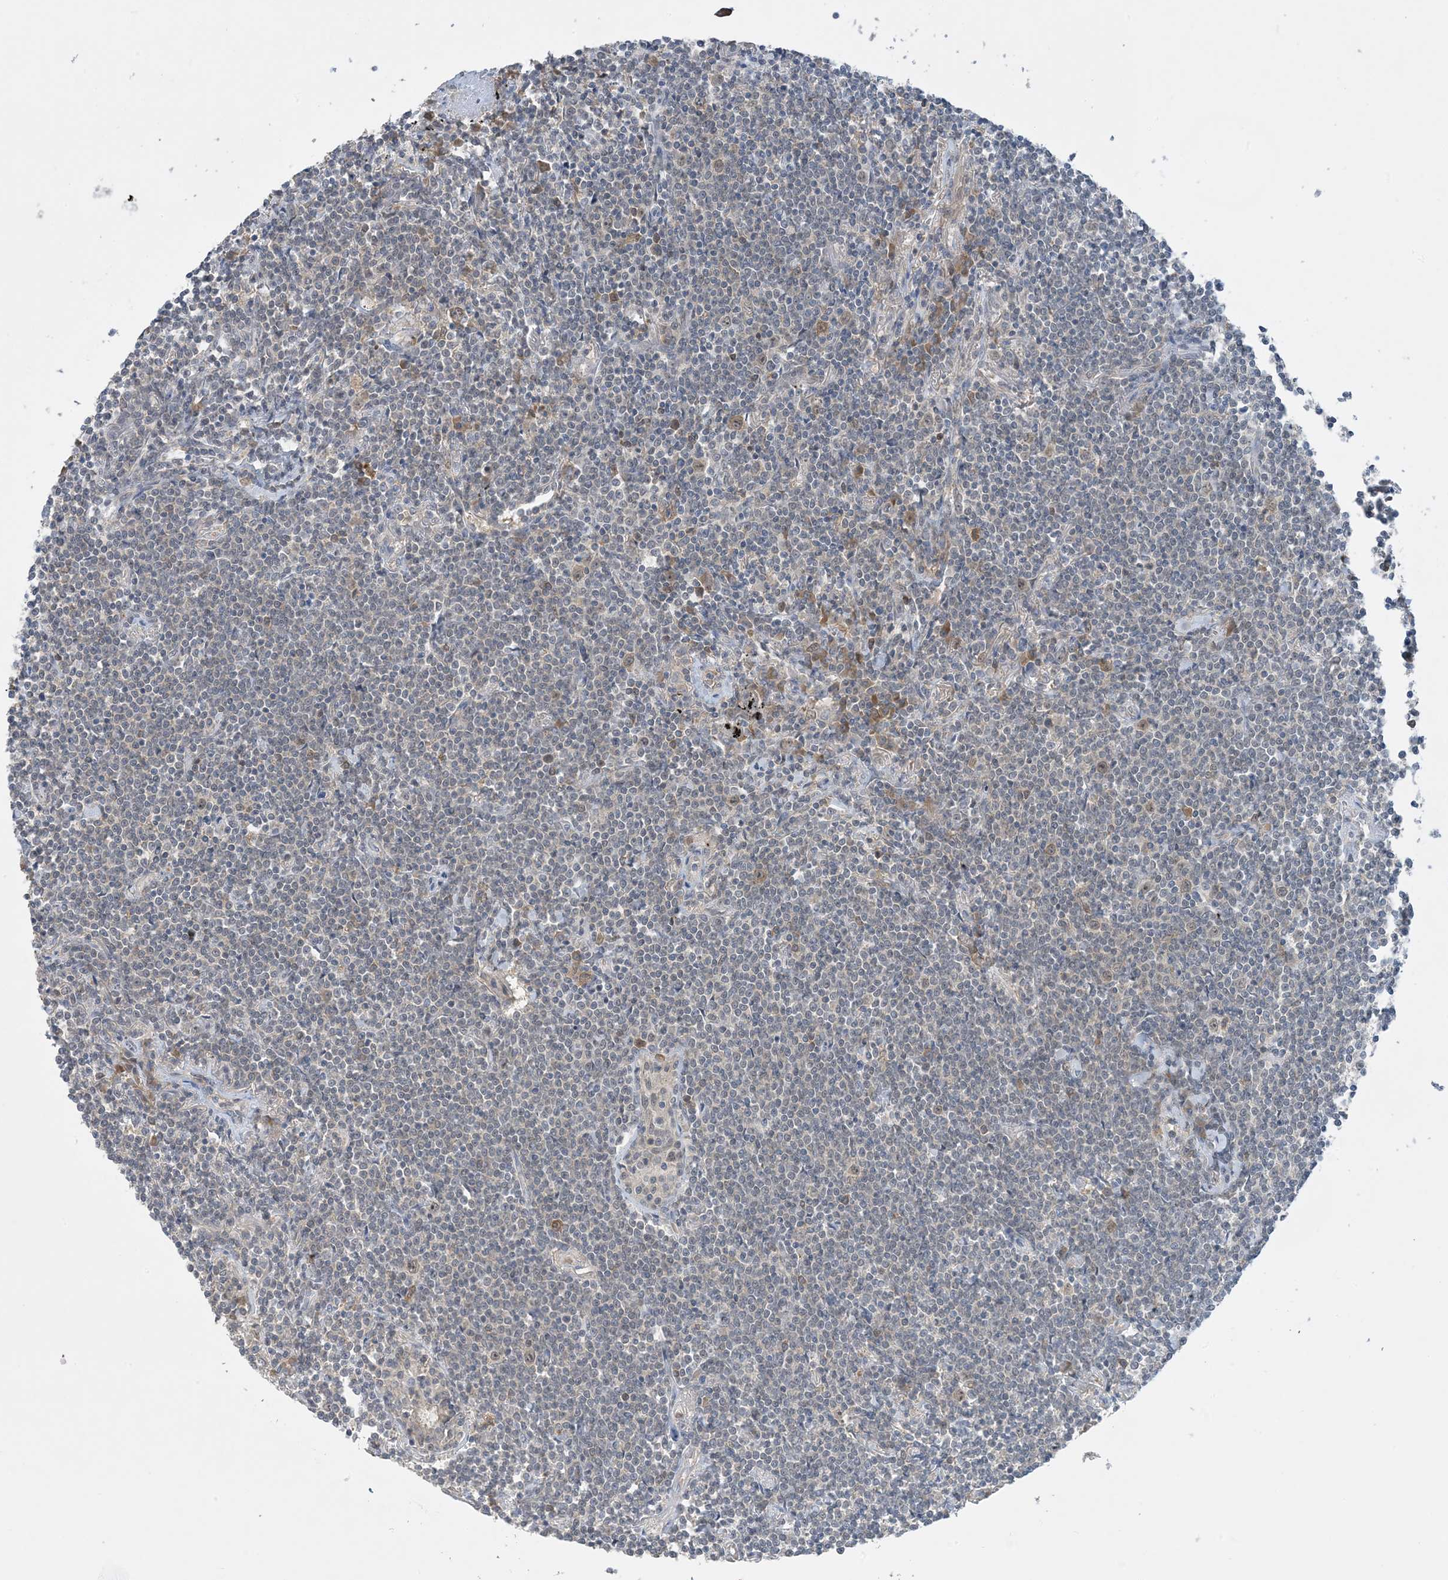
{"staining": {"intensity": "negative", "quantity": "none", "location": "none"}, "tissue": "lymphoma", "cell_type": "Tumor cells", "image_type": "cancer", "snomed": [{"axis": "morphology", "description": "Malignant lymphoma, non-Hodgkin's type, Low grade"}, {"axis": "topography", "description": "Lung"}], "caption": "A histopathology image of human low-grade malignant lymphoma, non-Hodgkin's type is negative for staining in tumor cells. (Stains: DAB (3,3'-diaminobenzidine) IHC with hematoxylin counter stain, Microscopy: brightfield microscopy at high magnification).", "gene": "UBE2E1", "patient": {"sex": "female", "age": 71}}